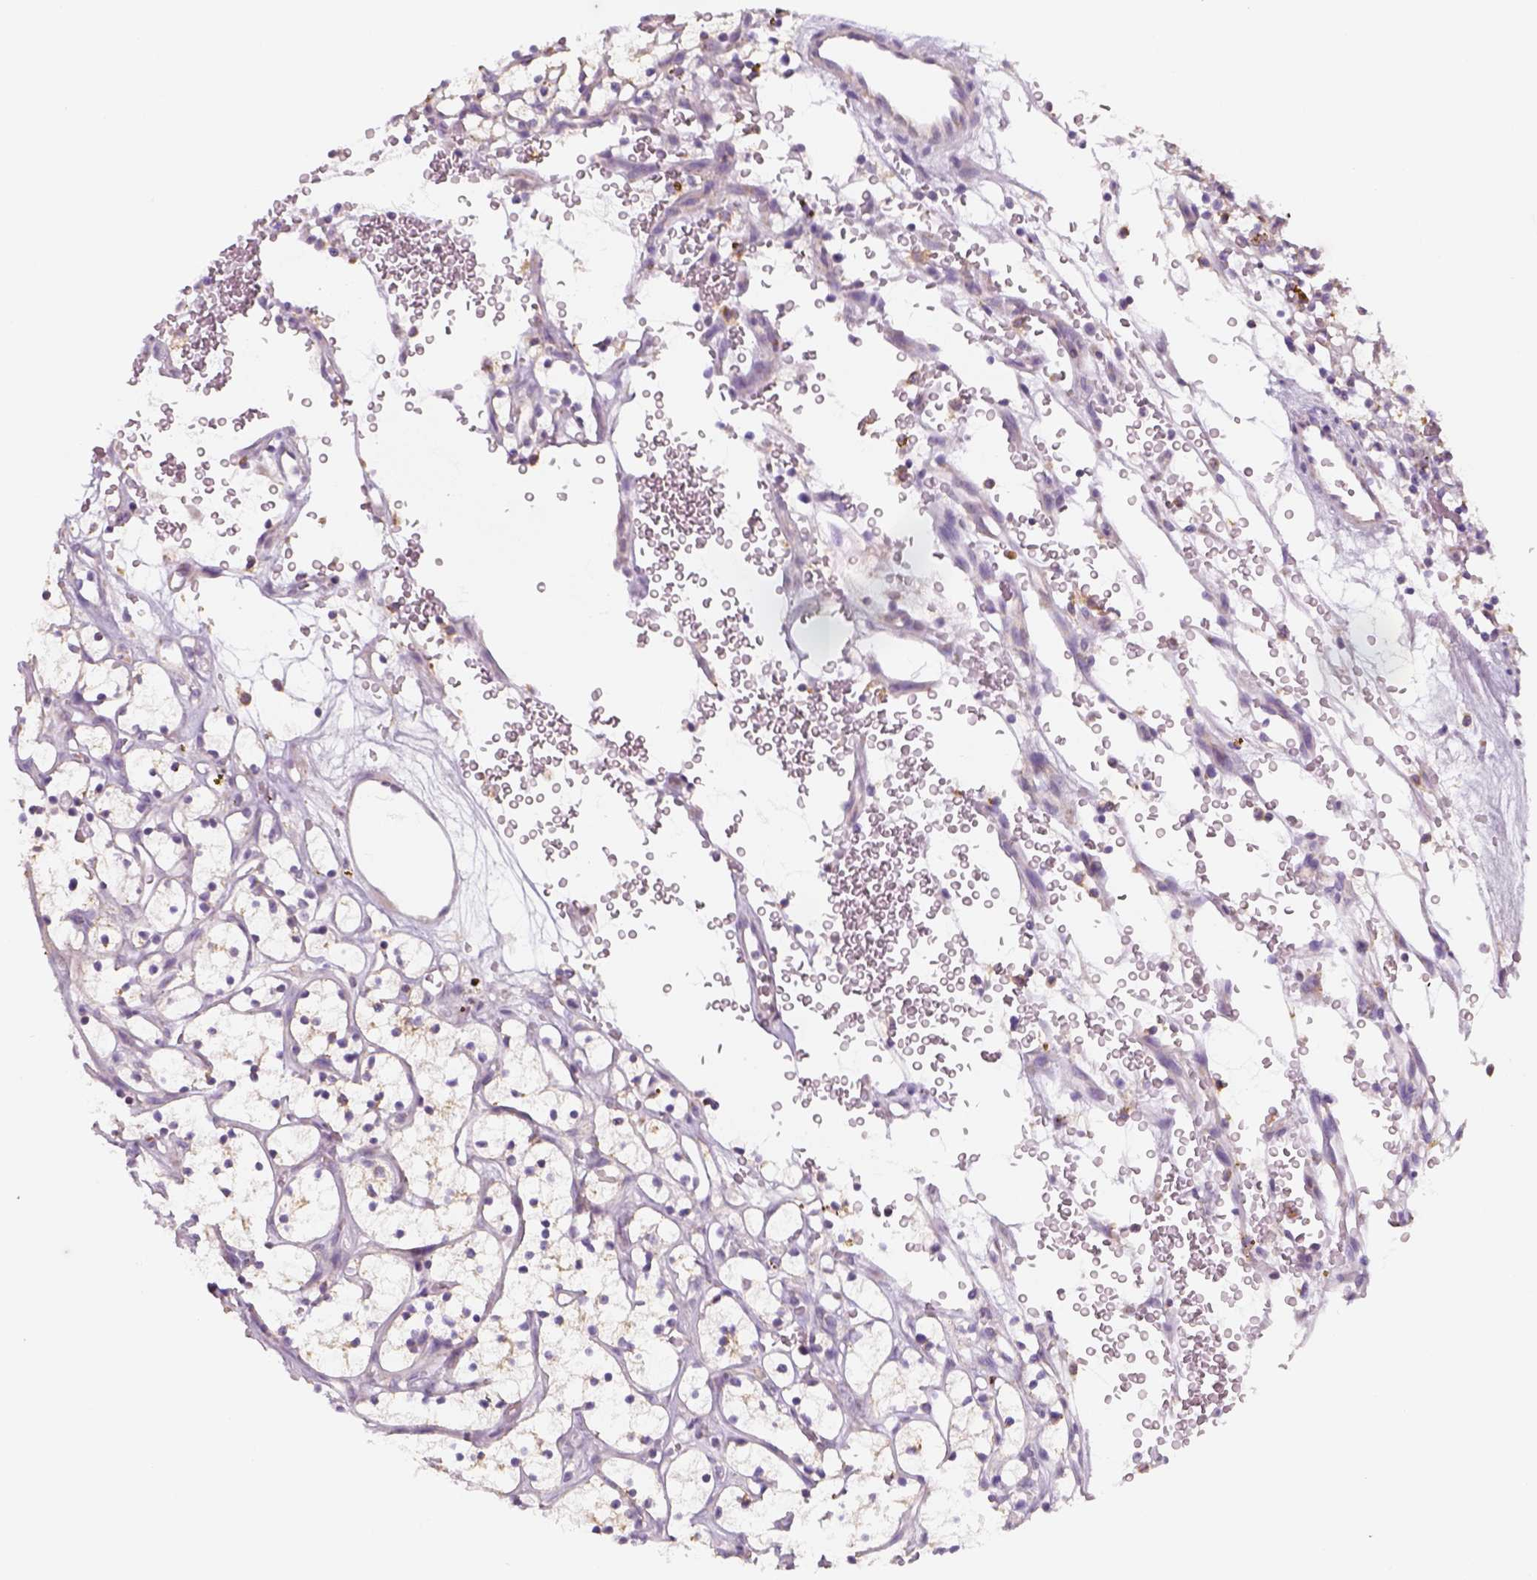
{"staining": {"intensity": "weak", "quantity": "<25%", "location": "cytoplasmic/membranous"}, "tissue": "renal cancer", "cell_type": "Tumor cells", "image_type": "cancer", "snomed": [{"axis": "morphology", "description": "Adenocarcinoma, NOS"}, {"axis": "topography", "description": "Kidney"}], "caption": "IHC photomicrograph of neoplastic tissue: renal cancer (adenocarcinoma) stained with DAB (3,3'-diaminobenzidine) displays no significant protein staining in tumor cells.", "gene": "AWAT2", "patient": {"sex": "female", "age": 64}}